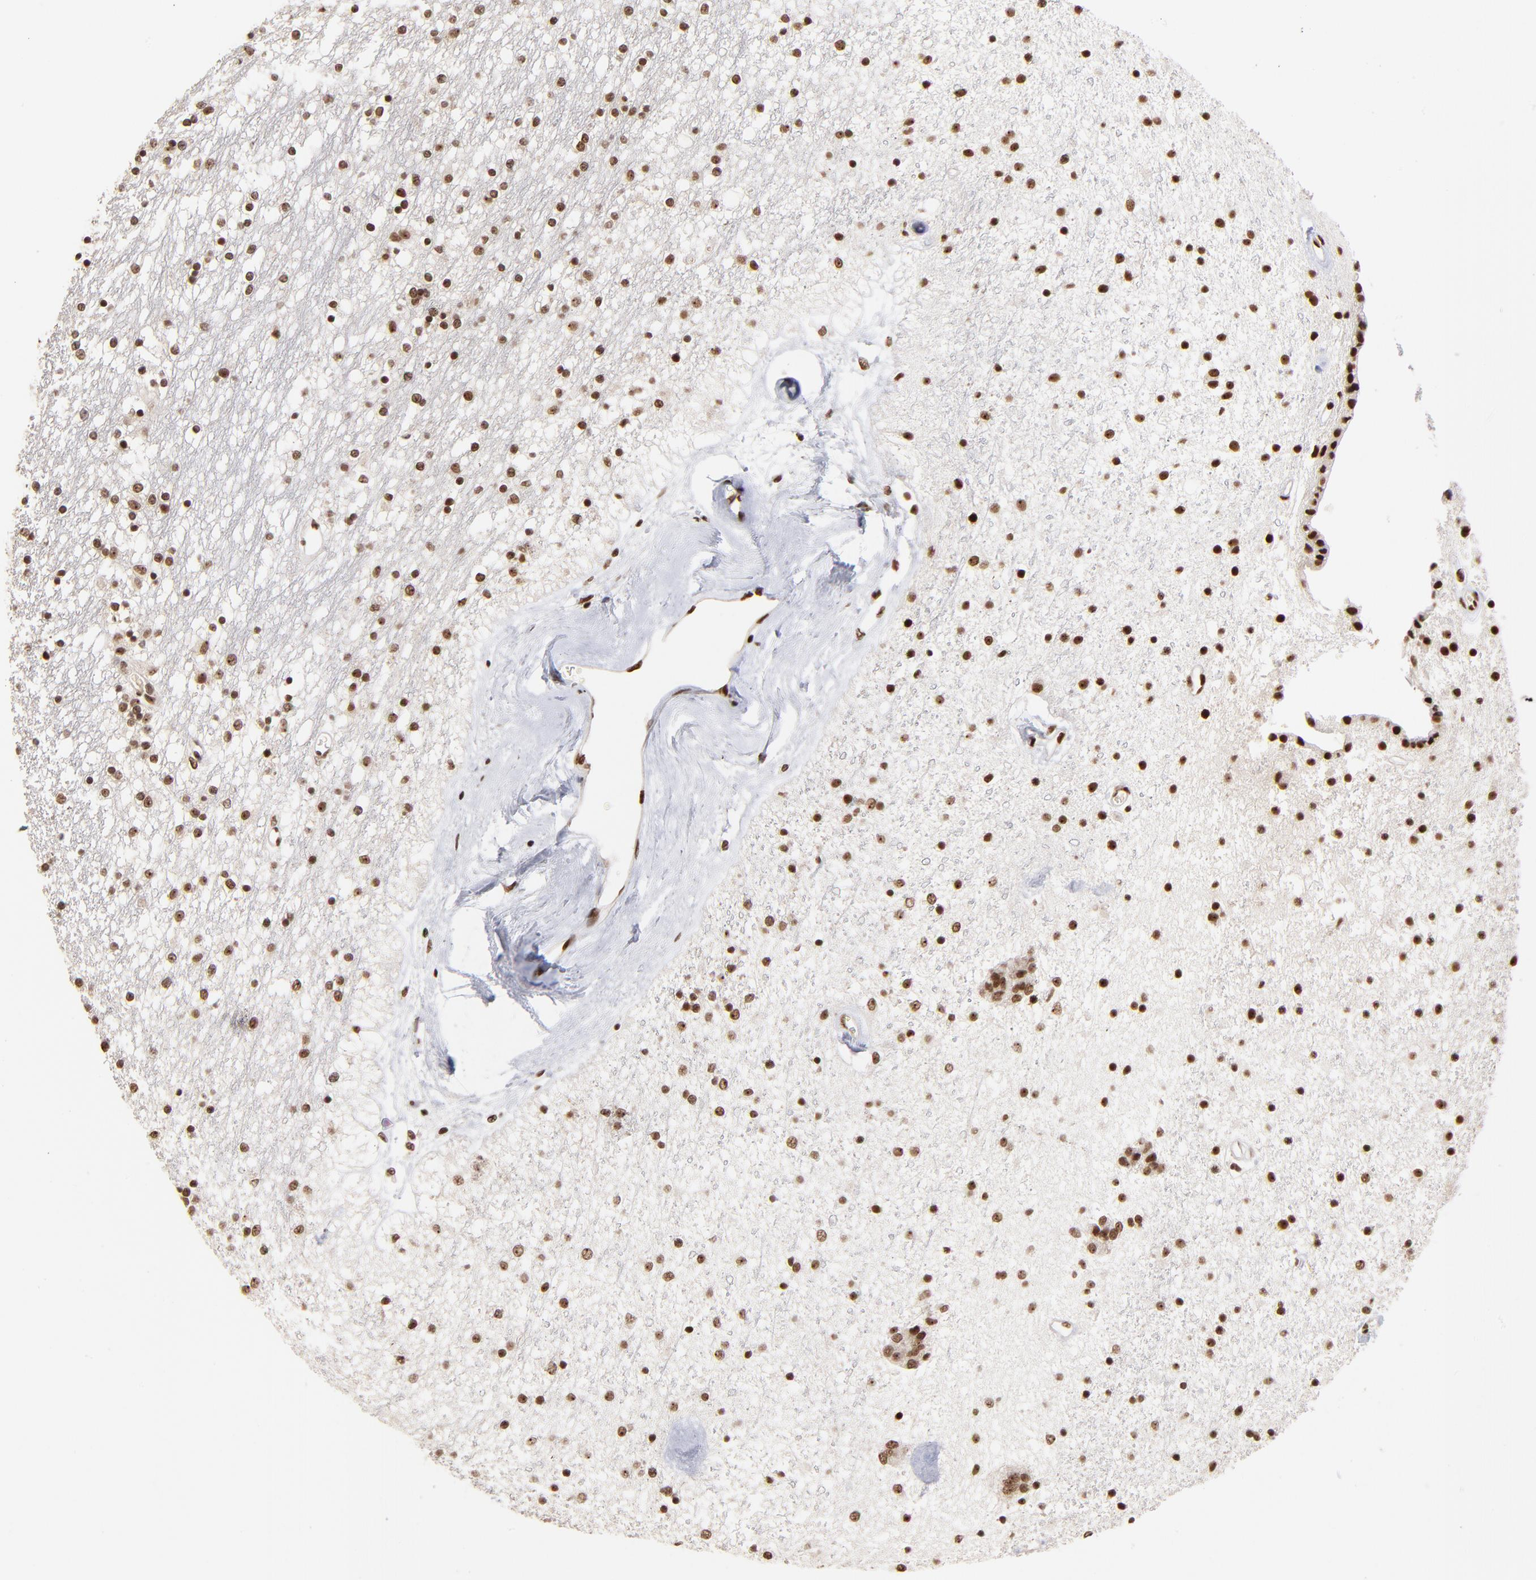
{"staining": {"intensity": "strong", "quantity": ">75%", "location": "nuclear"}, "tissue": "caudate", "cell_type": "Glial cells", "image_type": "normal", "snomed": [{"axis": "morphology", "description": "Normal tissue, NOS"}, {"axis": "topography", "description": "Lateral ventricle wall"}], "caption": "Strong nuclear expression is seen in about >75% of glial cells in benign caudate.", "gene": "ZNF146", "patient": {"sex": "female", "age": 54}}